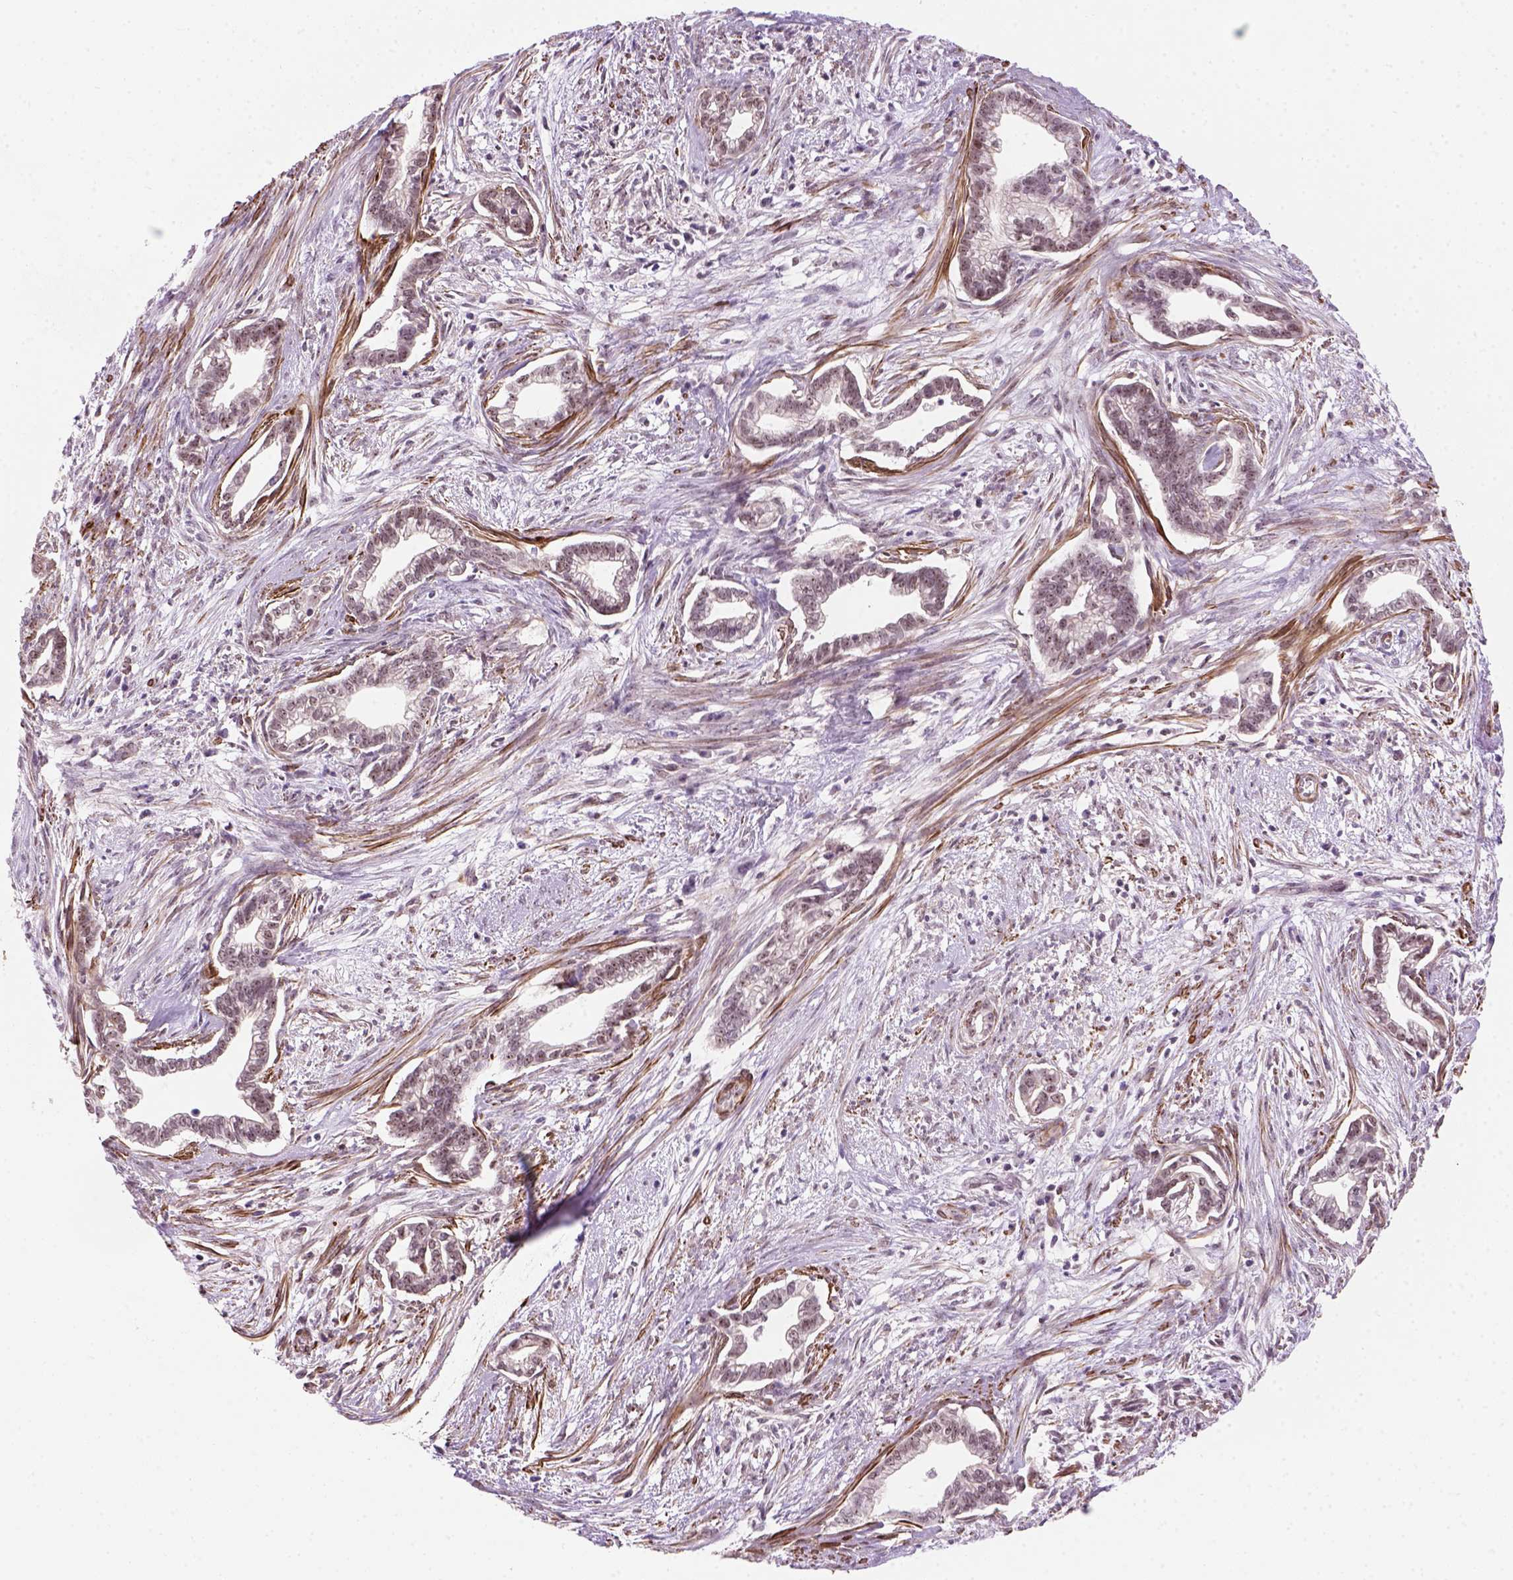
{"staining": {"intensity": "moderate", "quantity": ">75%", "location": "nuclear"}, "tissue": "cervical cancer", "cell_type": "Tumor cells", "image_type": "cancer", "snomed": [{"axis": "morphology", "description": "Adenocarcinoma, NOS"}, {"axis": "topography", "description": "Cervix"}], "caption": "Cervical adenocarcinoma stained with IHC shows moderate nuclear positivity in about >75% of tumor cells. The staining was performed using DAB to visualize the protein expression in brown, while the nuclei were stained in blue with hematoxylin (Magnification: 20x).", "gene": "RRS1", "patient": {"sex": "female", "age": 62}}